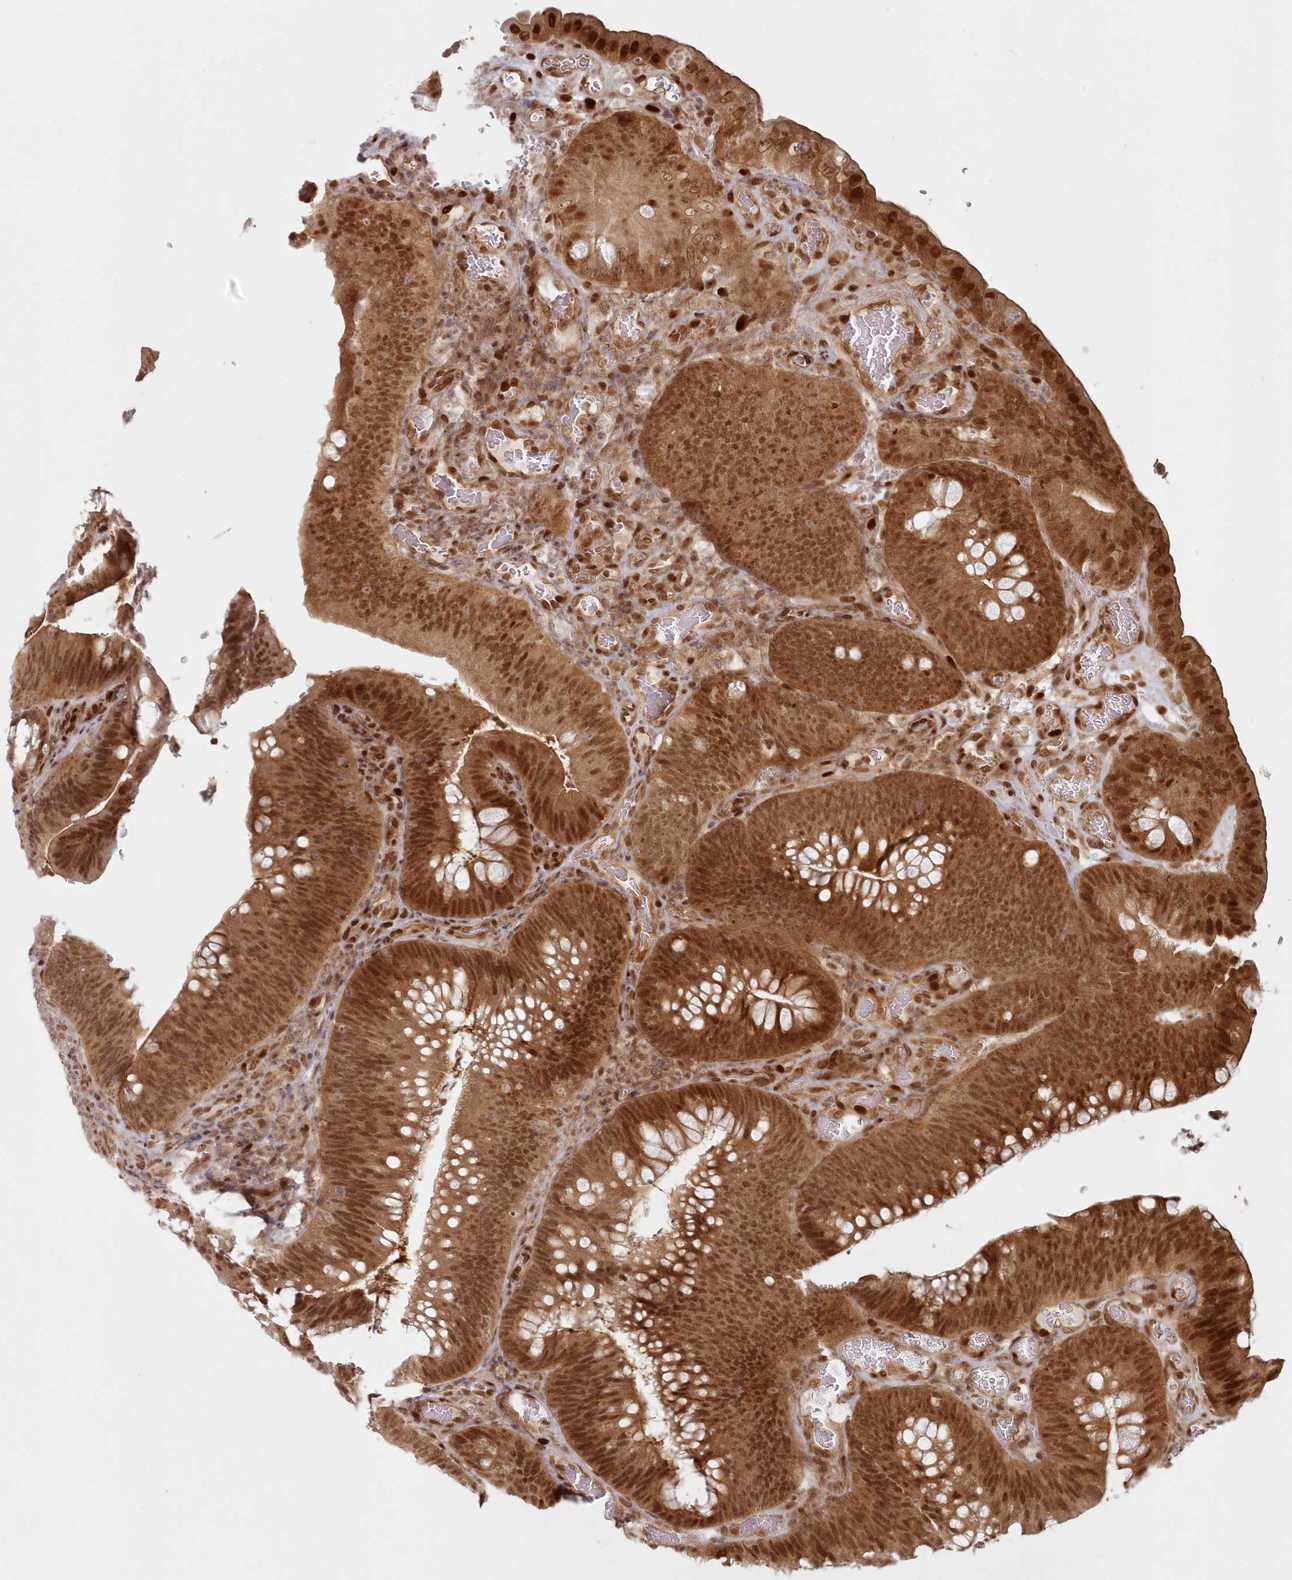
{"staining": {"intensity": "strong", "quantity": ">75%", "location": "cytoplasmic/membranous,nuclear"}, "tissue": "colorectal cancer", "cell_type": "Tumor cells", "image_type": "cancer", "snomed": [{"axis": "morphology", "description": "Normal tissue, NOS"}, {"axis": "topography", "description": "Colon"}], "caption": "Immunohistochemistry image of human colorectal cancer stained for a protein (brown), which demonstrates high levels of strong cytoplasmic/membranous and nuclear positivity in approximately >75% of tumor cells.", "gene": "TOGARAM2", "patient": {"sex": "female", "age": 82}}